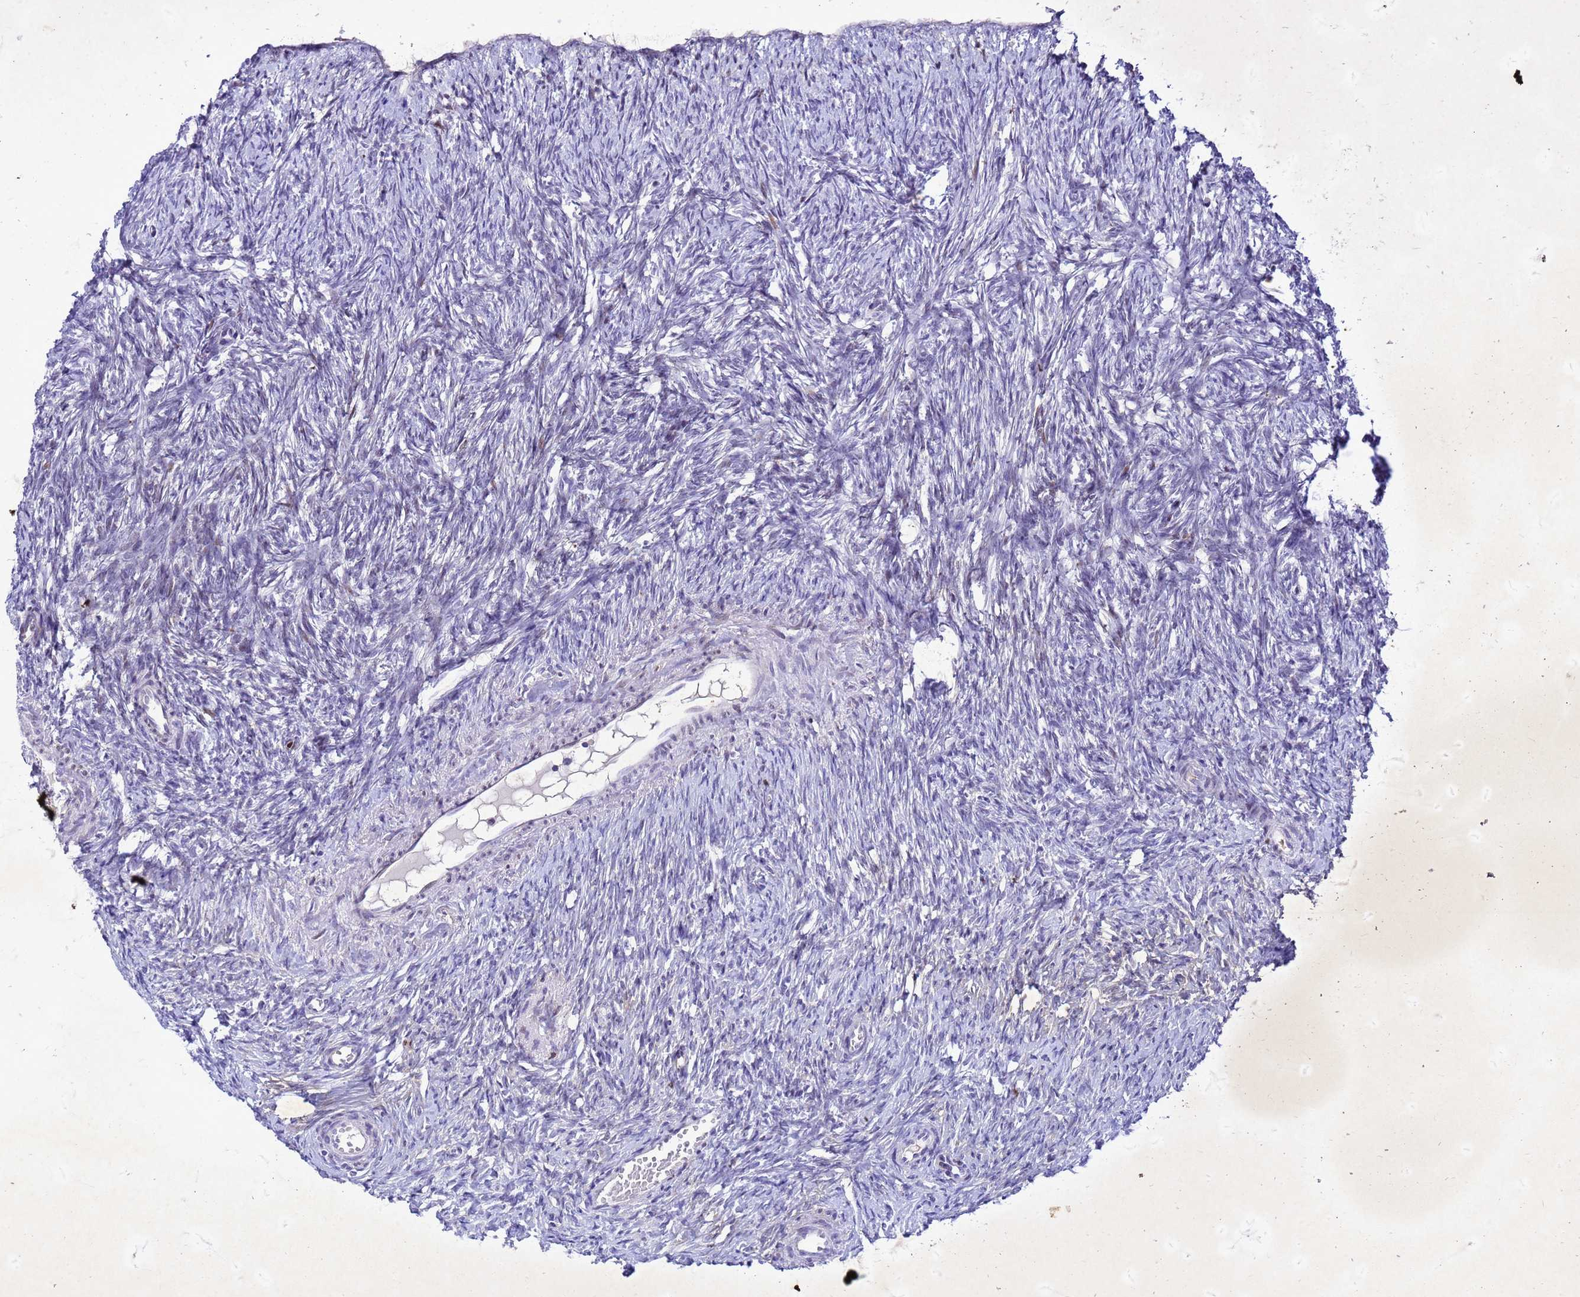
{"staining": {"intensity": "moderate", "quantity": "<25%", "location": "nuclear"}, "tissue": "ovary", "cell_type": "Ovarian stroma cells", "image_type": "normal", "snomed": [{"axis": "morphology", "description": "Normal tissue, NOS"}, {"axis": "topography", "description": "Ovary"}], "caption": "Unremarkable ovary shows moderate nuclear staining in approximately <25% of ovarian stroma cells (DAB = brown stain, brightfield microscopy at high magnification)..", "gene": "COPS9", "patient": {"sex": "female", "age": 51}}